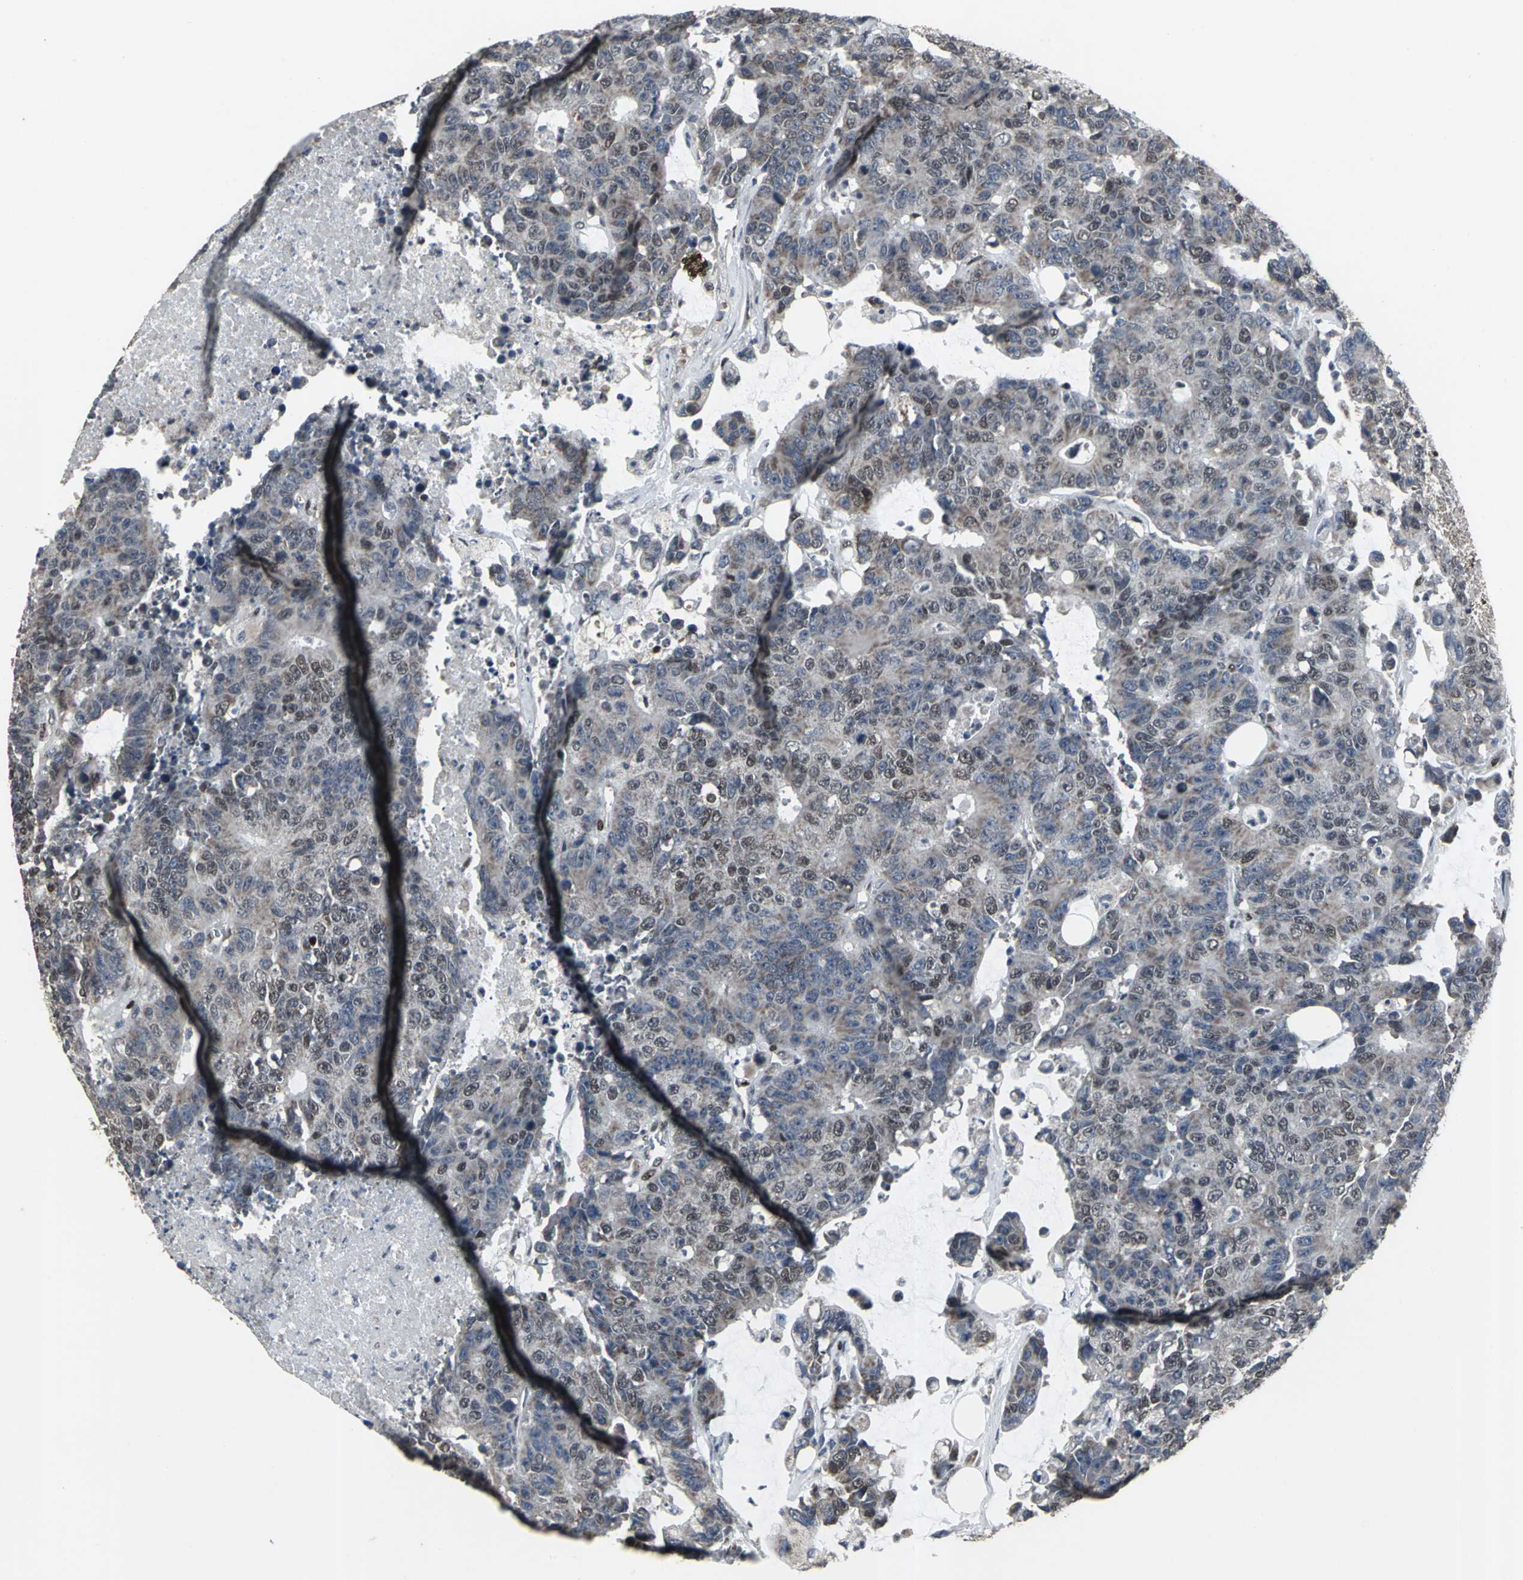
{"staining": {"intensity": "moderate", "quantity": "25%-75%", "location": "cytoplasmic/membranous,nuclear"}, "tissue": "colorectal cancer", "cell_type": "Tumor cells", "image_type": "cancer", "snomed": [{"axis": "morphology", "description": "Adenocarcinoma, NOS"}, {"axis": "topography", "description": "Colon"}], "caption": "Colorectal cancer was stained to show a protein in brown. There is medium levels of moderate cytoplasmic/membranous and nuclear staining in about 25%-75% of tumor cells. Using DAB (brown) and hematoxylin (blue) stains, captured at high magnification using brightfield microscopy.", "gene": "SRF", "patient": {"sex": "female", "age": 86}}